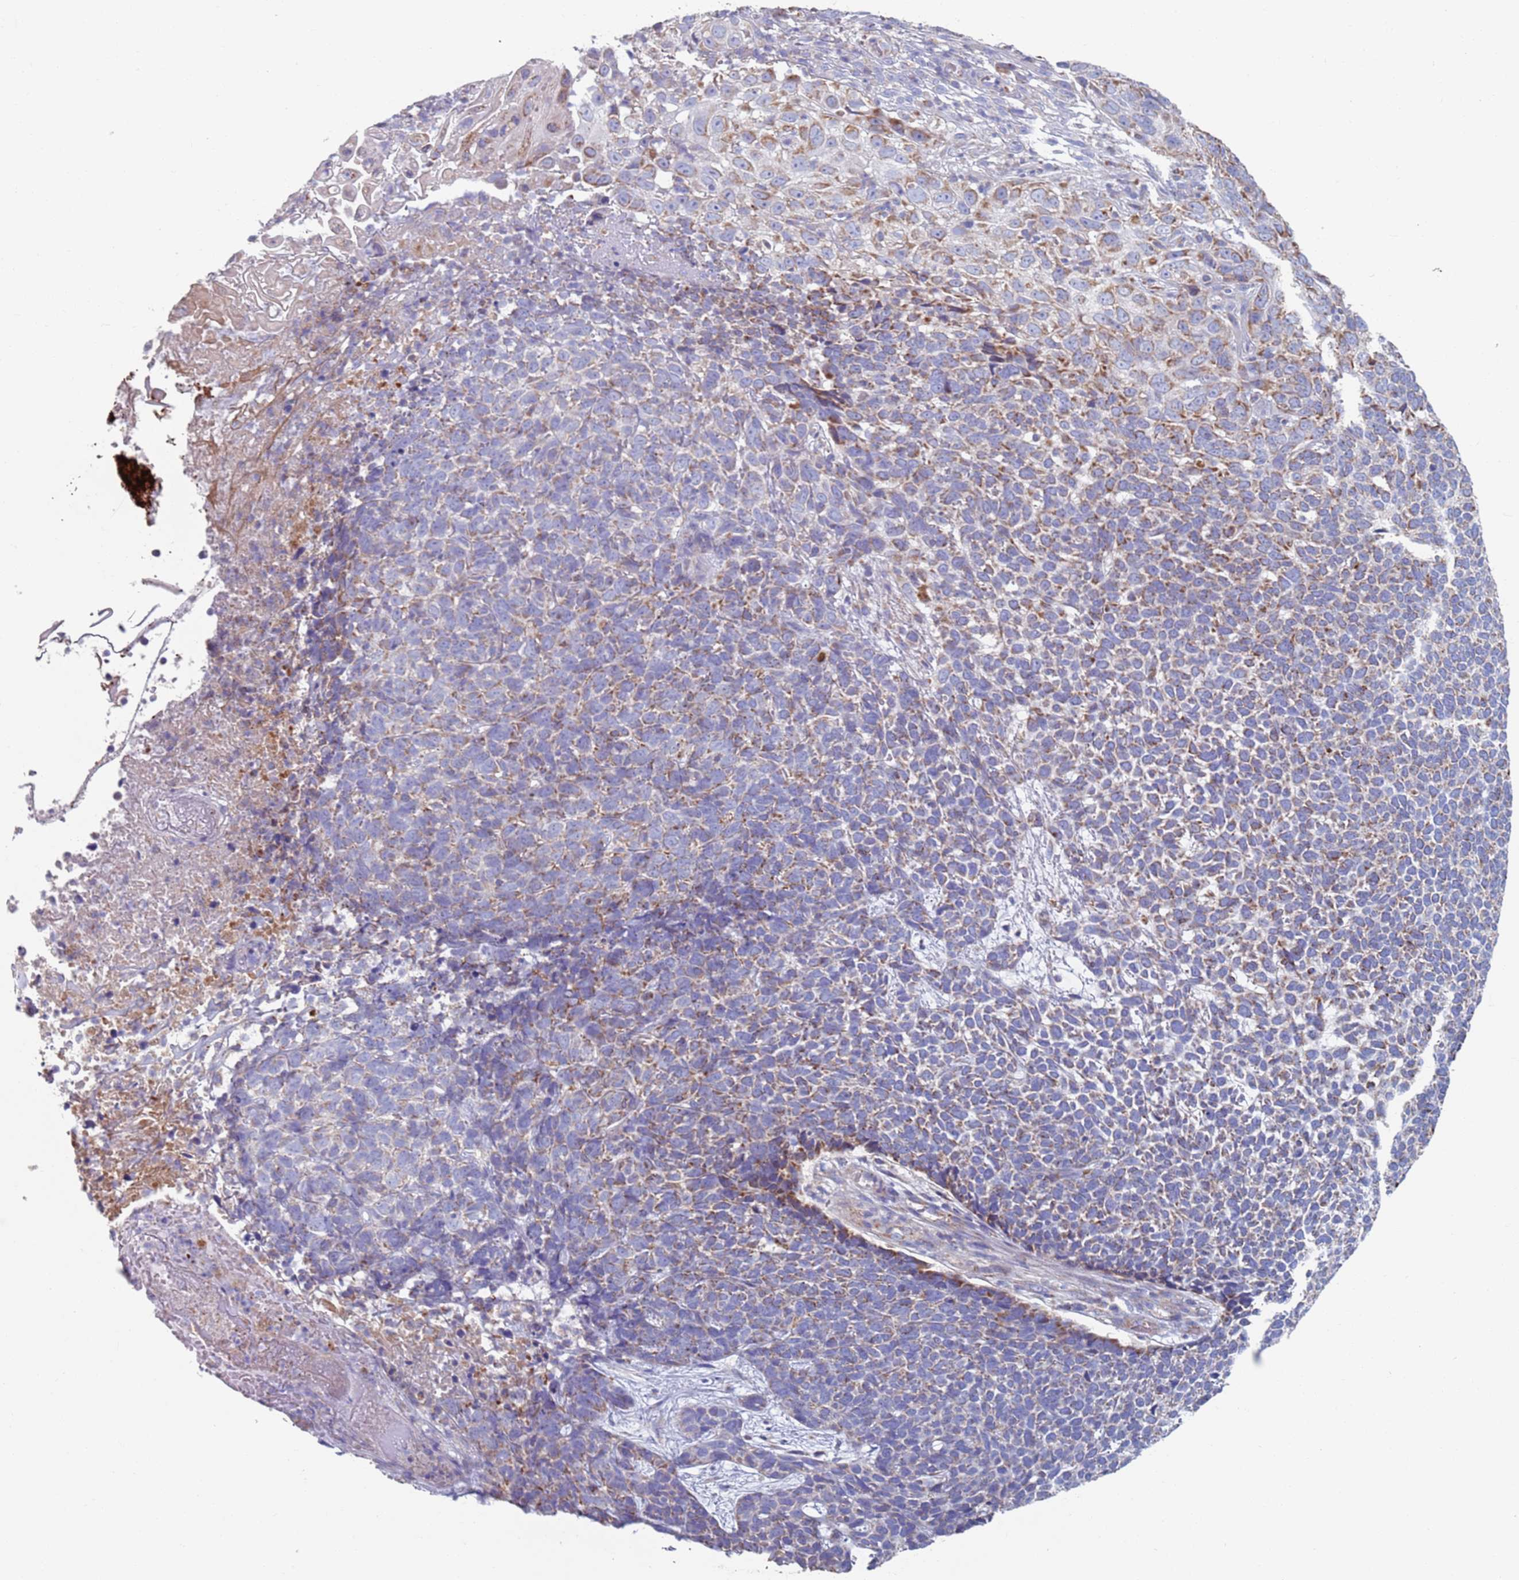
{"staining": {"intensity": "moderate", "quantity": "25%-75%", "location": "cytoplasmic/membranous"}, "tissue": "skin cancer", "cell_type": "Tumor cells", "image_type": "cancer", "snomed": [{"axis": "morphology", "description": "Basal cell carcinoma"}, {"axis": "topography", "description": "Skin"}], "caption": "A photomicrograph showing moderate cytoplasmic/membranous expression in approximately 25%-75% of tumor cells in basal cell carcinoma (skin), as visualized by brown immunohistochemical staining.", "gene": "MRPL22", "patient": {"sex": "female", "age": 84}}